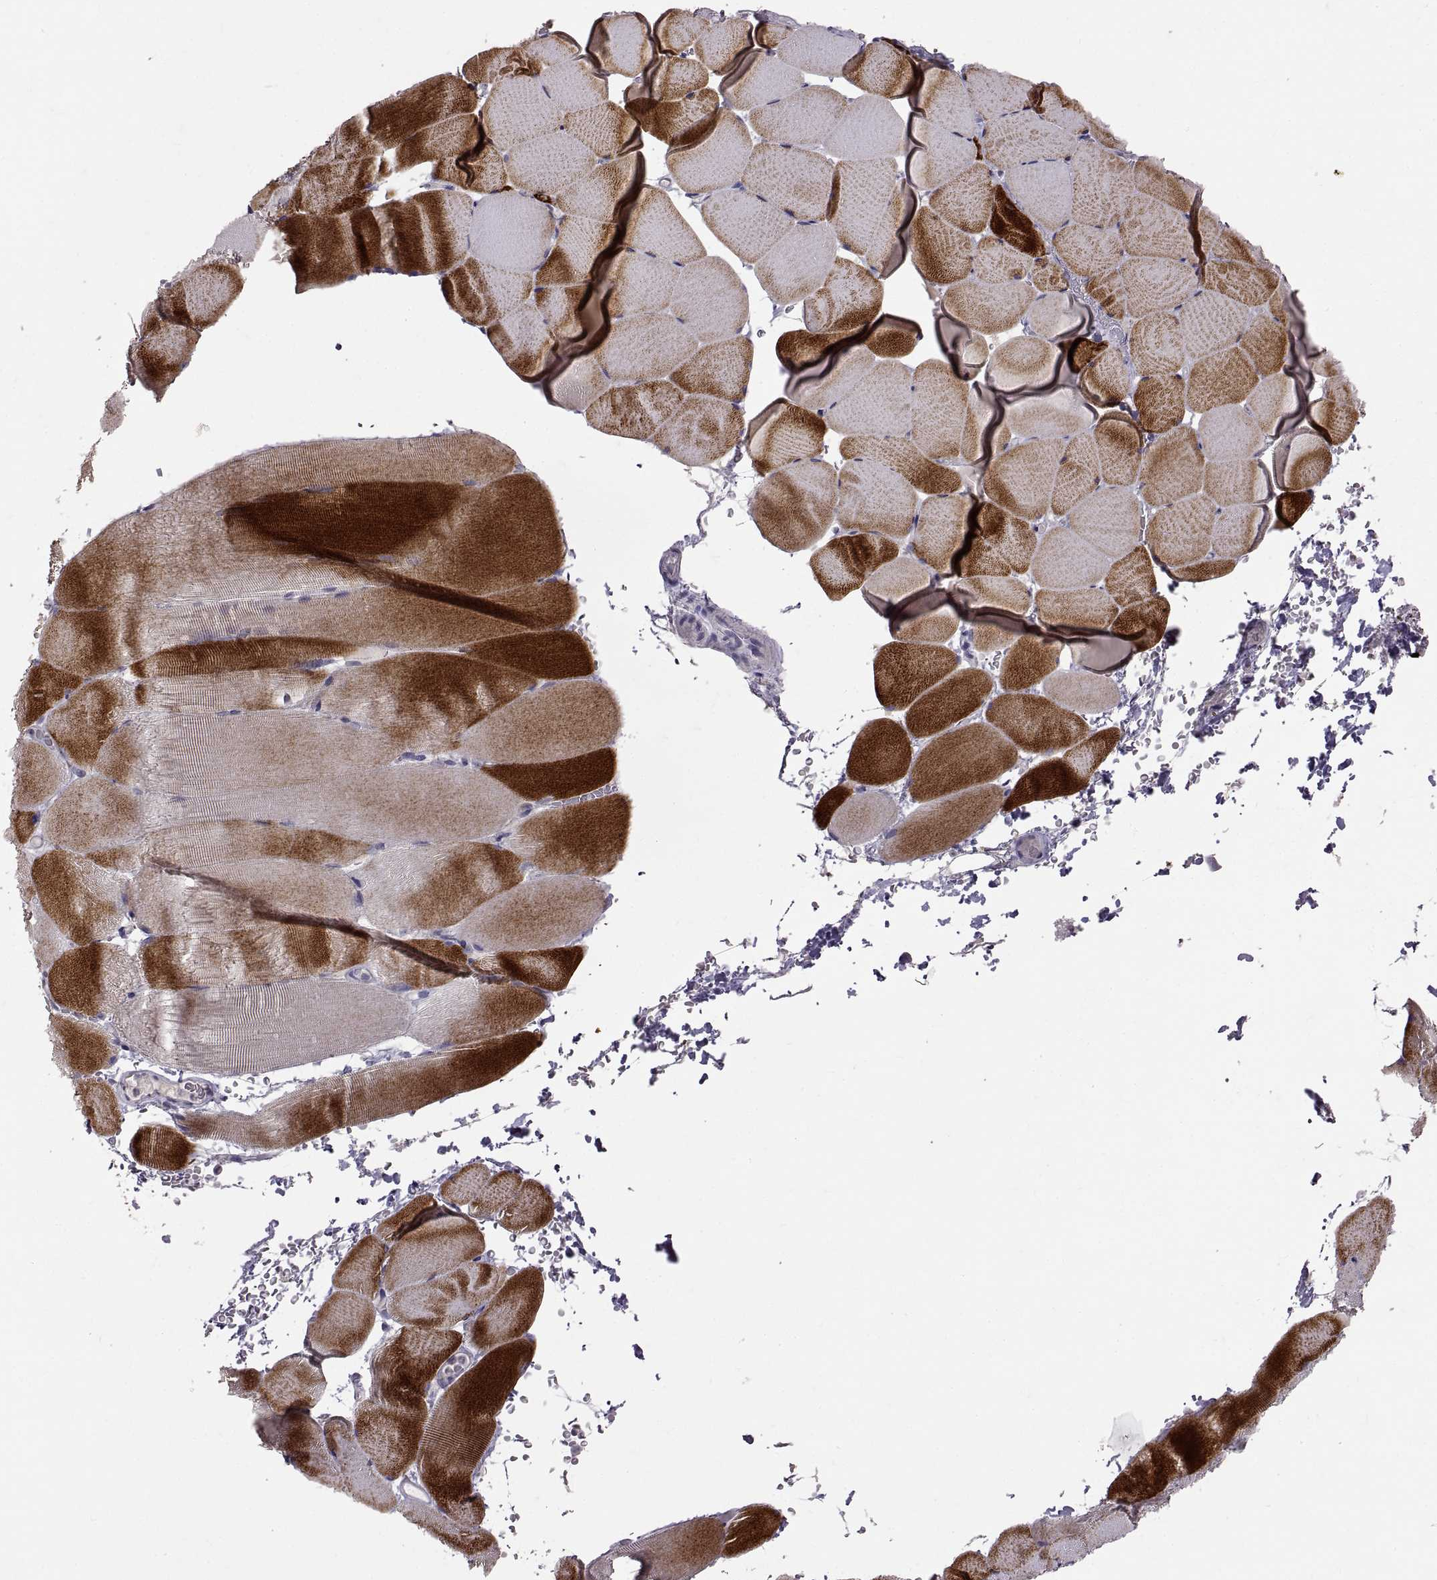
{"staining": {"intensity": "strong", "quantity": "25%-75%", "location": "cytoplasmic/membranous"}, "tissue": "skeletal muscle", "cell_type": "Myocytes", "image_type": "normal", "snomed": [{"axis": "morphology", "description": "Normal tissue, NOS"}, {"axis": "topography", "description": "Skeletal muscle"}], "caption": "Immunohistochemical staining of benign skeletal muscle exhibits high levels of strong cytoplasmic/membranous positivity in approximately 25%-75% of myocytes.", "gene": "CDH2", "patient": {"sex": "female", "age": 37}}